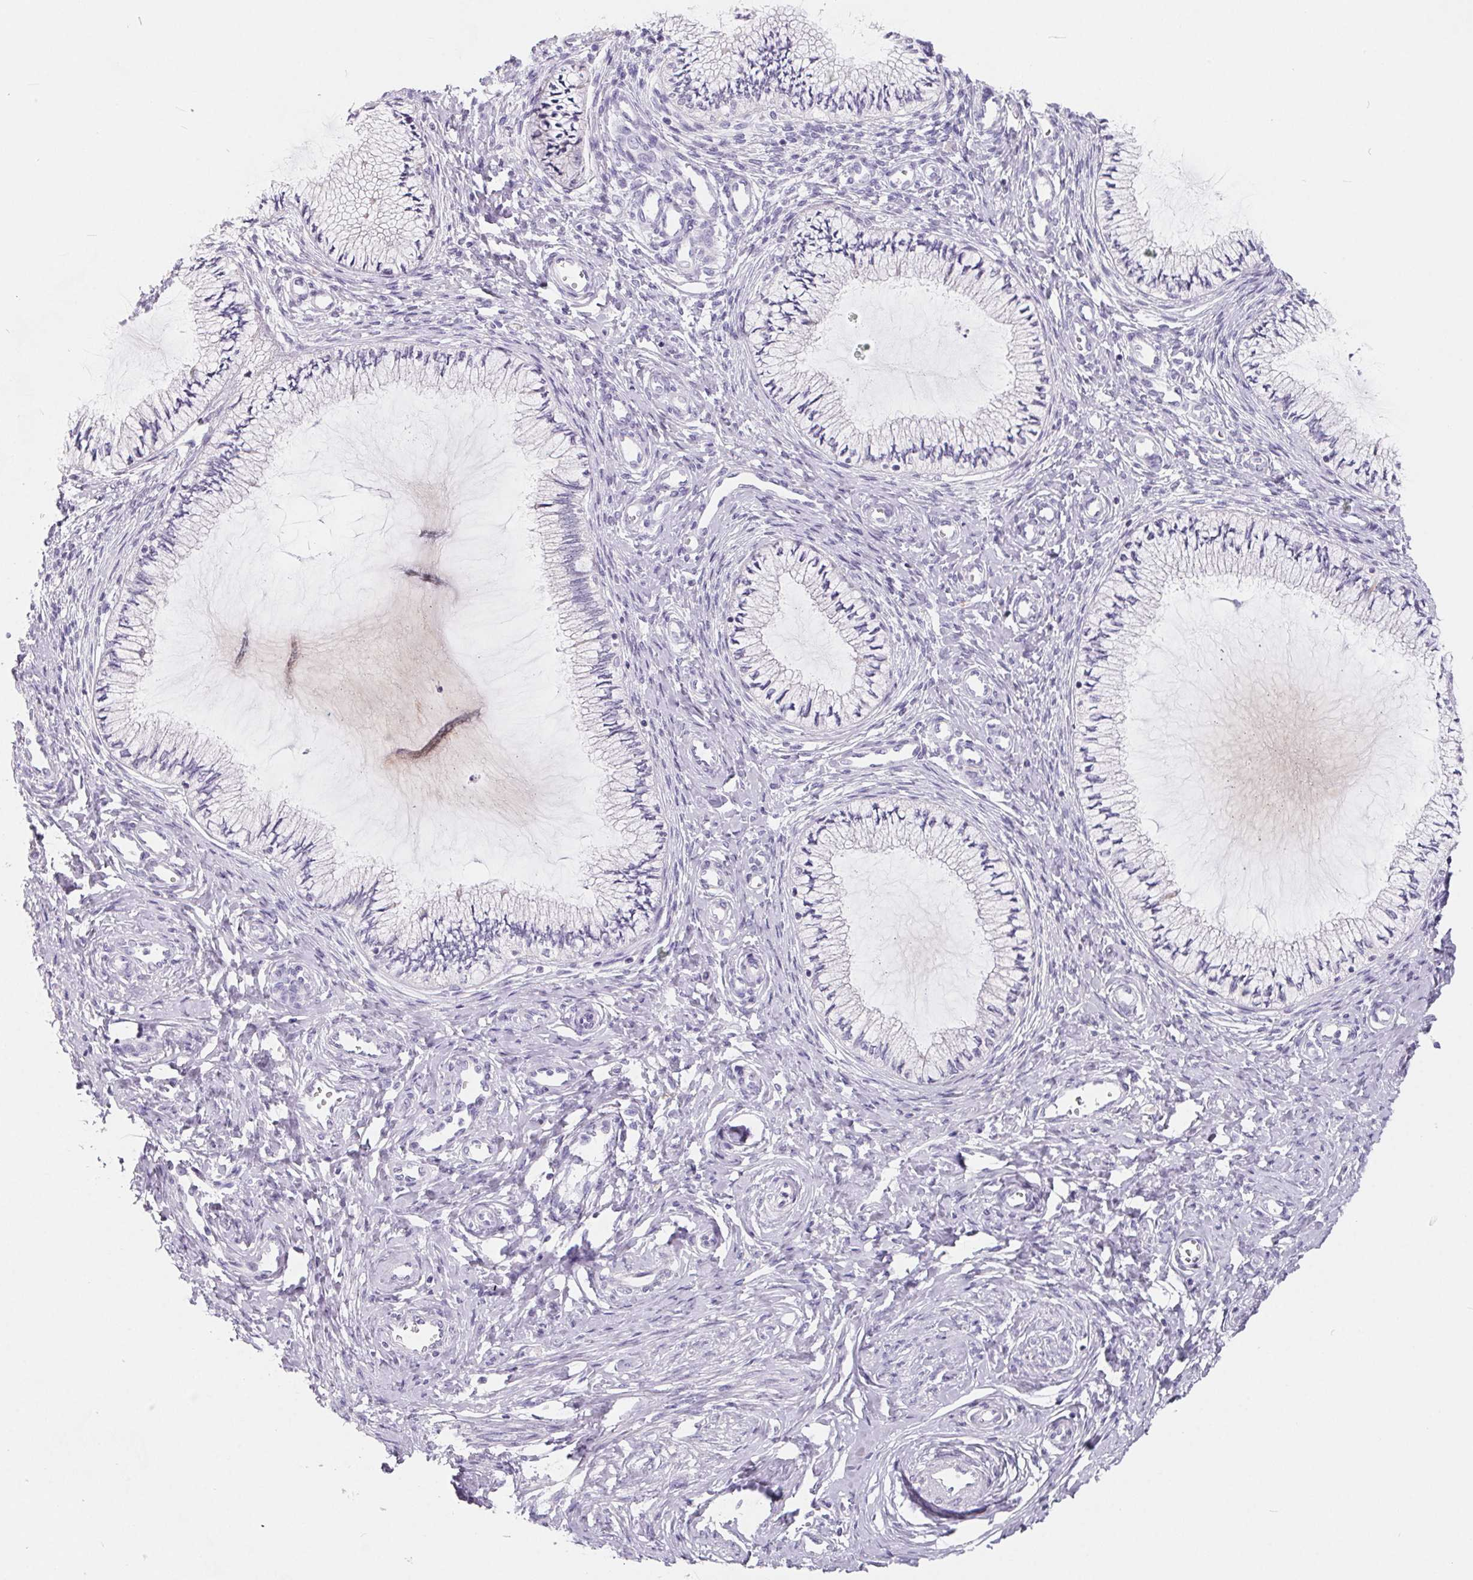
{"staining": {"intensity": "negative", "quantity": "none", "location": "none"}, "tissue": "cervix", "cell_type": "Glandular cells", "image_type": "normal", "snomed": [{"axis": "morphology", "description": "Normal tissue, NOS"}, {"axis": "topography", "description": "Cervix"}], "caption": "An immunohistochemistry (IHC) image of benign cervix is shown. There is no staining in glandular cells of cervix.", "gene": "FDX1", "patient": {"sex": "female", "age": 24}}